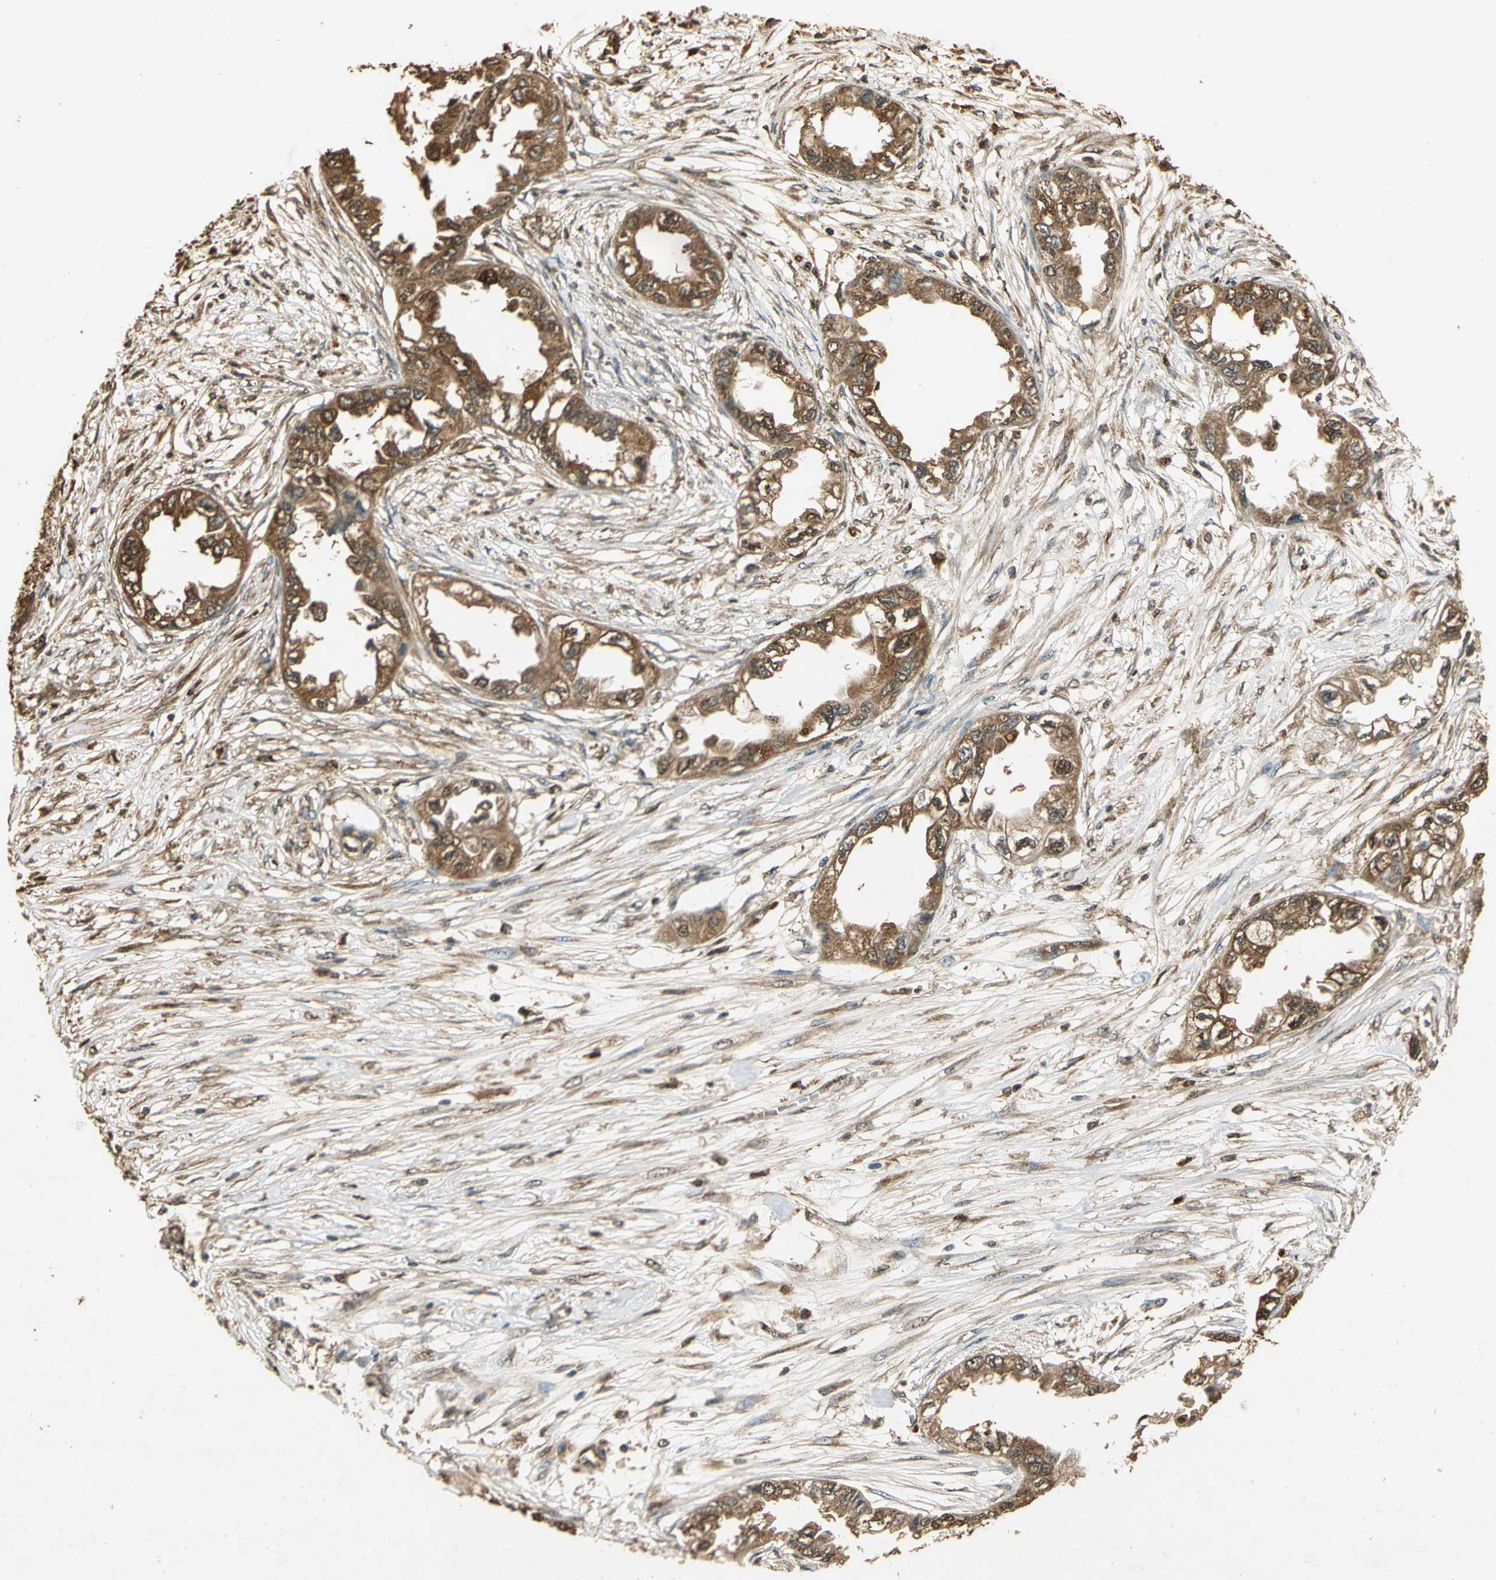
{"staining": {"intensity": "strong", "quantity": ">75%", "location": "cytoplasmic/membranous"}, "tissue": "endometrial cancer", "cell_type": "Tumor cells", "image_type": "cancer", "snomed": [{"axis": "morphology", "description": "Adenocarcinoma, NOS"}, {"axis": "topography", "description": "Endometrium"}], "caption": "Endometrial adenocarcinoma stained with immunohistochemistry (IHC) shows strong cytoplasmic/membranous expression in approximately >75% of tumor cells. (brown staining indicates protein expression, while blue staining denotes nuclei).", "gene": "GAPDH", "patient": {"sex": "female", "age": 67}}